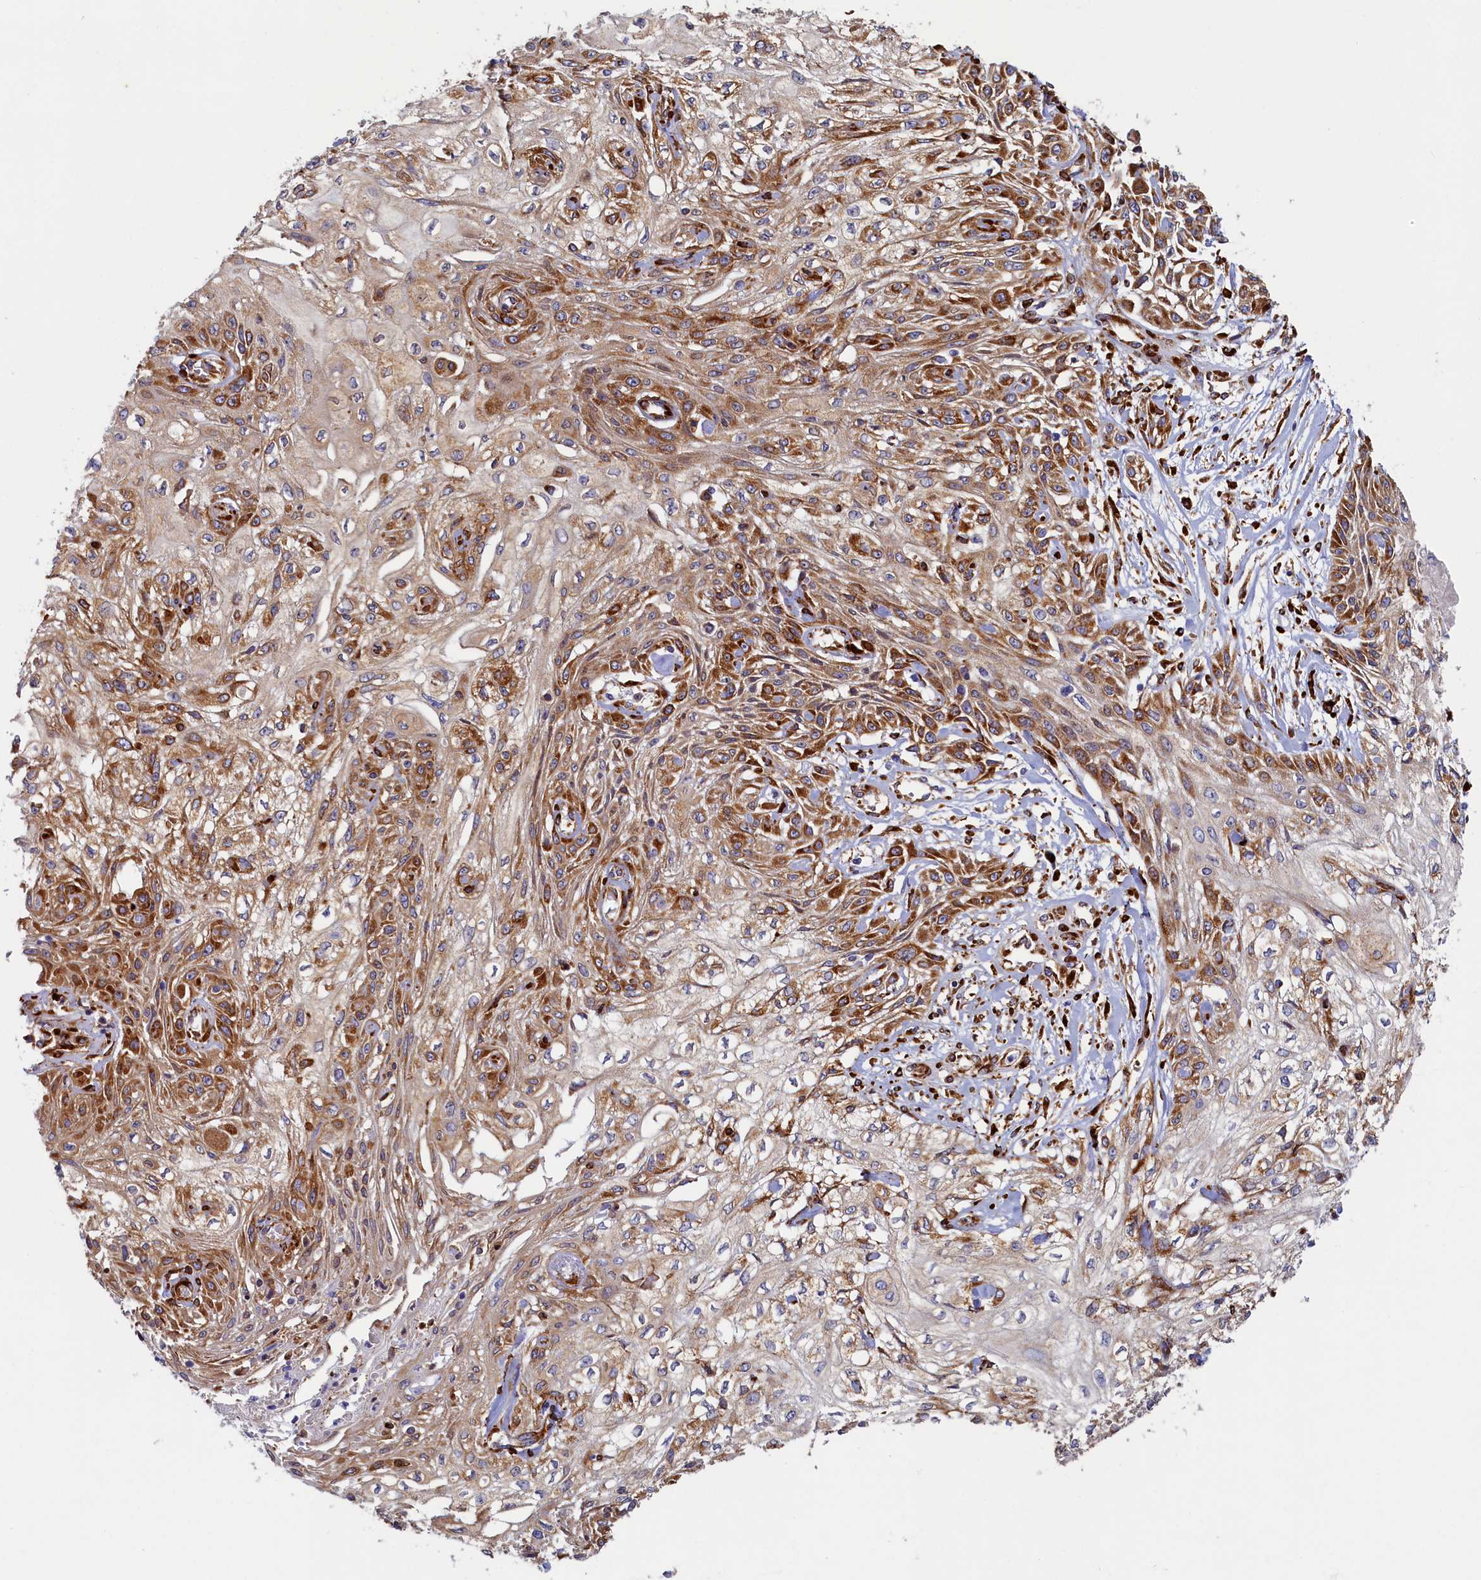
{"staining": {"intensity": "moderate", "quantity": ">75%", "location": "cytoplasmic/membranous"}, "tissue": "skin cancer", "cell_type": "Tumor cells", "image_type": "cancer", "snomed": [{"axis": "morphology", "description": "Squamous cell carcinoma, NOS"}, {"axis": "morphology", "description": "Squamous cell carcinoma, metastatic, NOS"}, {"axis": "topography", "description": "Skin"}, {"axis": "topography", "description": "Lymph node"}], "caption": "Immunohistochemistry of skin metastatic squamous cell carcinoma demonstrates medium levels of moderate cytoplasmic/membranous positivity in about >75% of tumor cells. The protein is shown in brown color, while the nuclei are stained blue.", "gene": "TMEM18", "patient": {"sex": "male", "age": 75}}